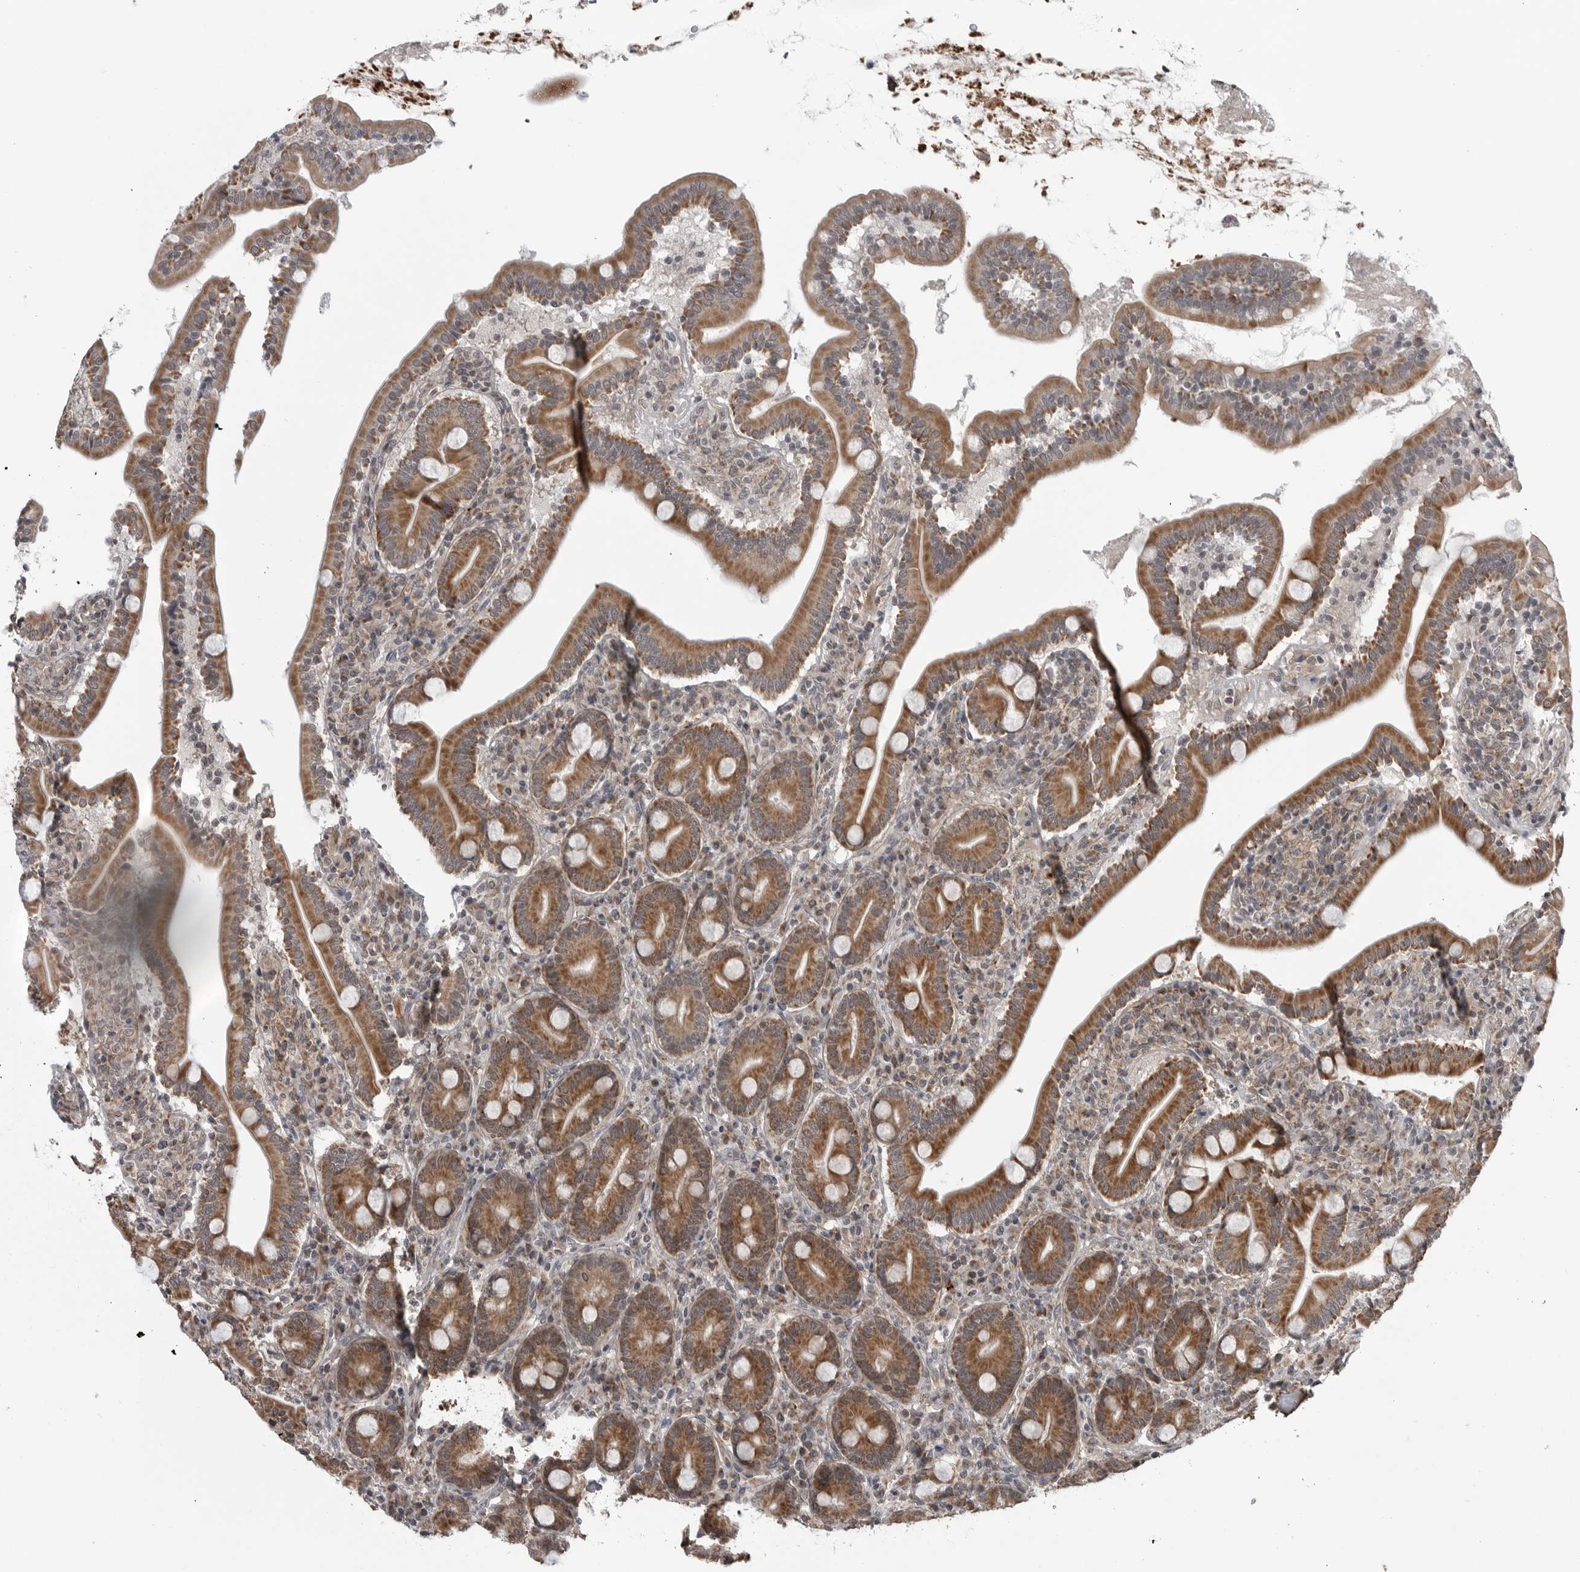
{"staining": {"intensity": "strong", "quantity": ">75%", "location": "cytoplasmic/membranous"}, "tissue": "duodenum", "cell_type": "Glandular cells", "image_type": "normal", "snomed": [{"axis": "morphology", "description": "Normal tissue, NOS"}, {"axis": "topography", "description": "Duodenum"}], "caption": "Glandular cells display strong cytoplasmic/membranous positivity in approximately >75% of cells in normal duodenum. Nuclei are stained in blue.", "gene": "FAAP100", "patient": {"sex": "male", "age": 35}}